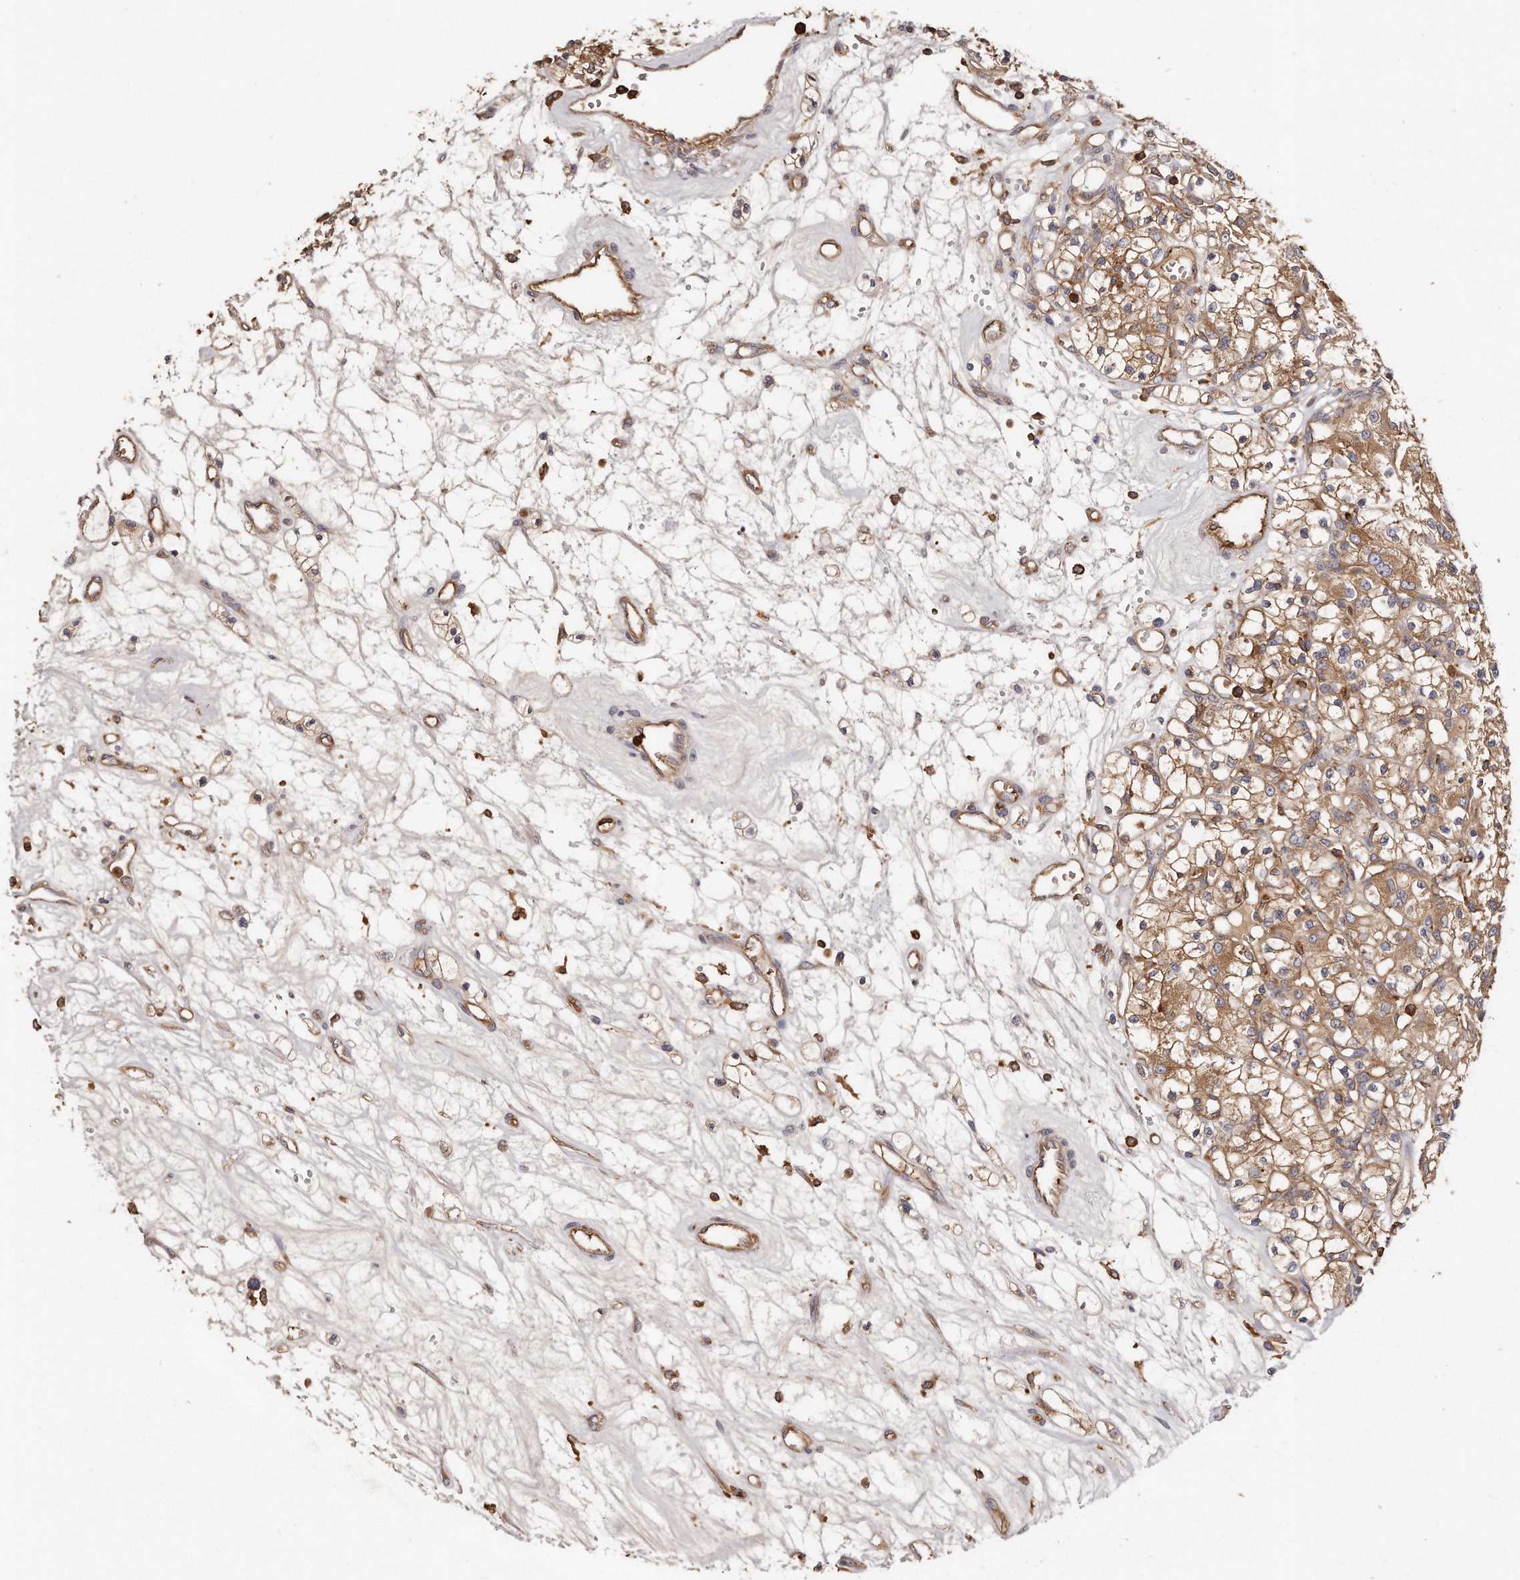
{"staining": {"intensity": "weak", "quantity": ">75%", "location": "cytoplasmic/membranous"}, "tissue": "renal cancer", "cell_type": "Tumor cells", "image_type": "cancer", "snomed": [{"axis": "morphology", "description": "Adenocarcinoma, NOS"}, {"axis": "topography", "description": "Kidney"}], "caption": "Immunohistochemistry (IHC) (DAB (3,3'-diaminobenzidine)) staining of renal cancer exhibits weak cytoplasmic/membranous protein staining in about >75% of tumor cells. (IHC, brightfield microscopy, high magnification).", "gene": "CAP1", "patient": {"sex": "female", "age": 59}}